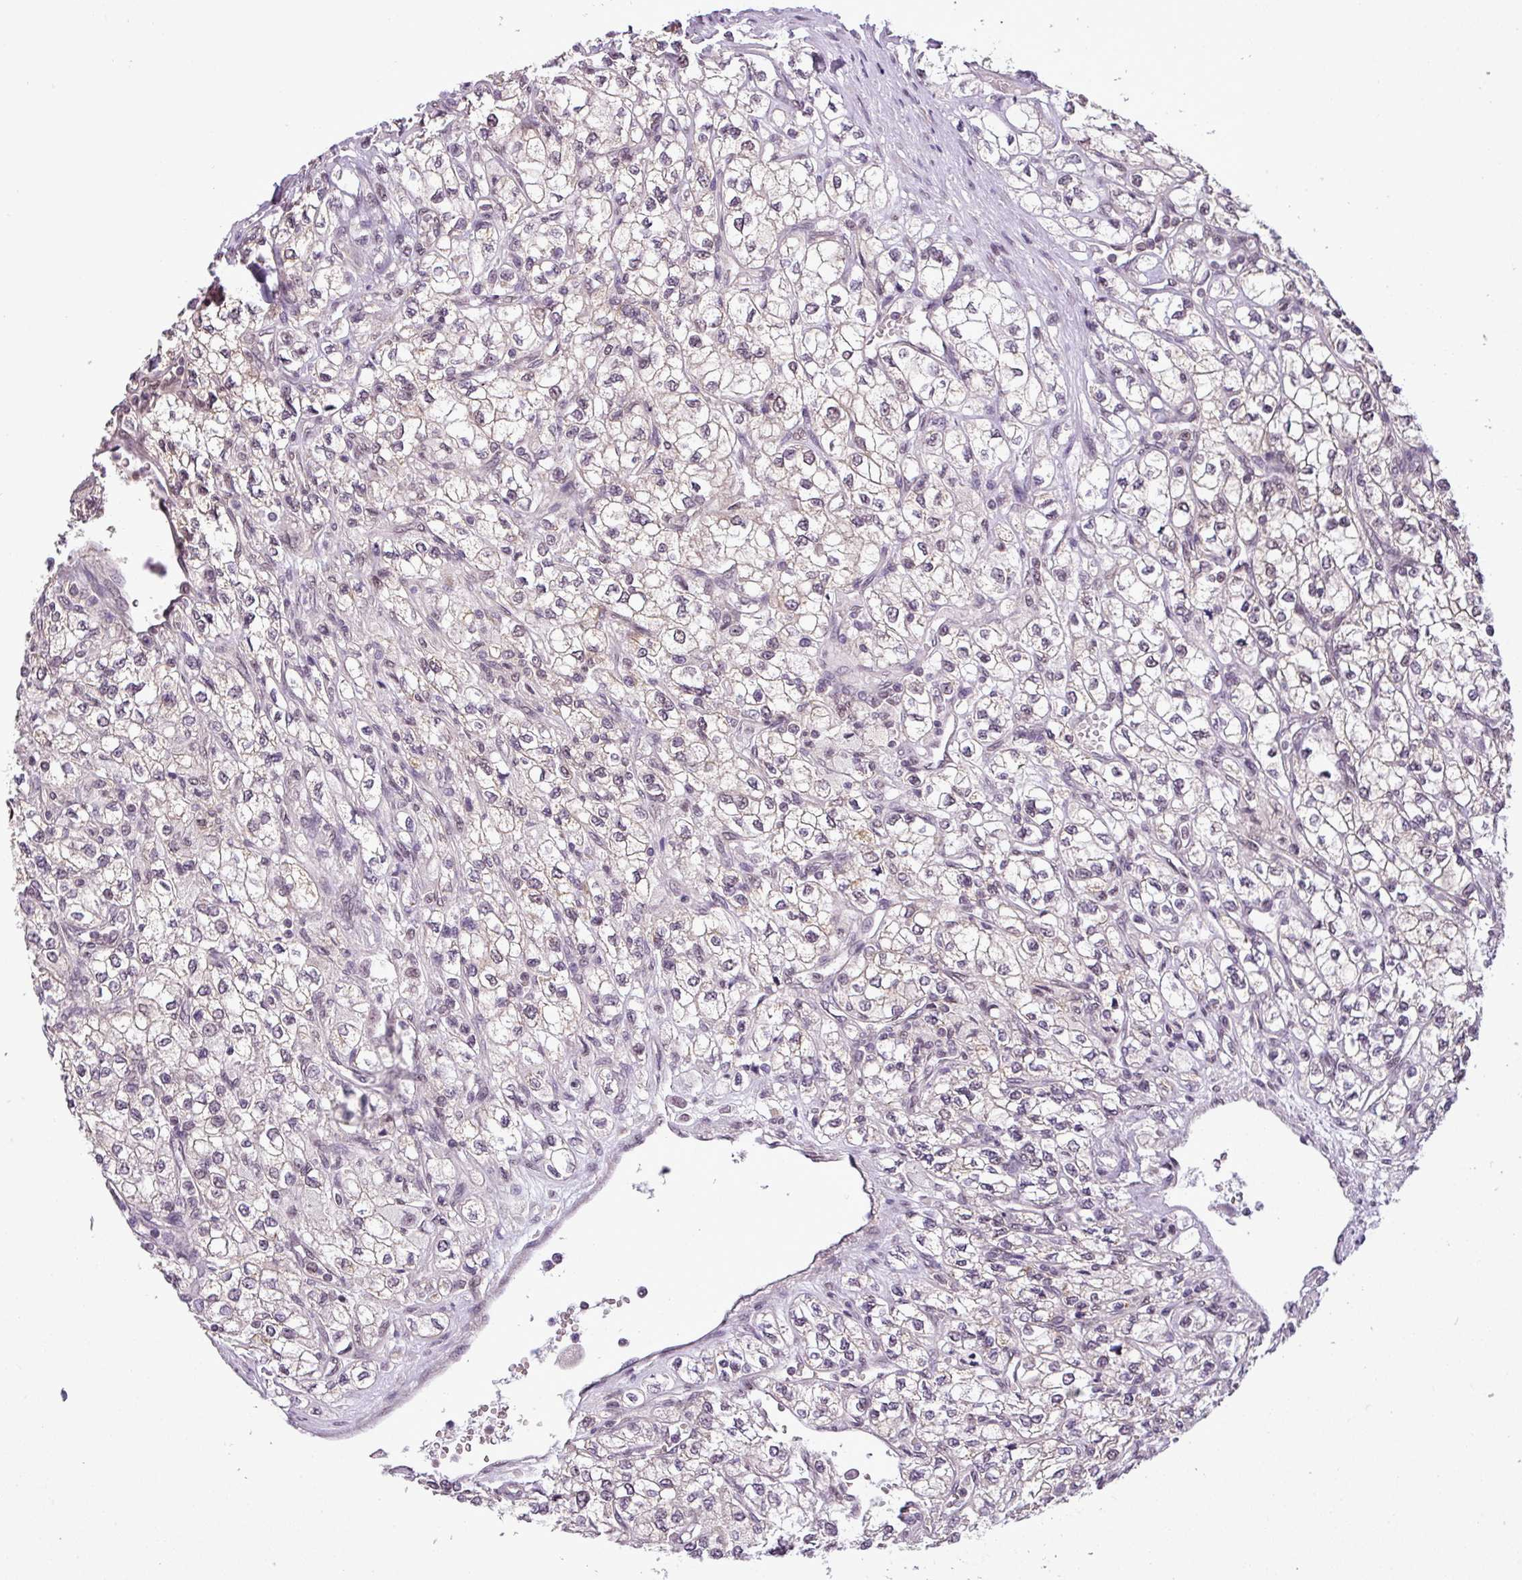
{"staining": {"intensity": "weak", "quantity": "25%-75%", "location": "nuclear"}, "tissue": "renal cancer", "cell_type": "Tumor cells", "image_type": "cancer", "snomed": [{"axis": "morphology", "description": "Adenocarcinoma, NOS"}, {"axis": "topography", "description": "Kidney"}], "caption": "A low amount of weak nuclear positivity is appreciated in approximately 25%-75% of tumor cells in renal adenocarcinoma tissue.", "gene": "MFHAS1", "patient": {"sex": "male", "age": 80}}